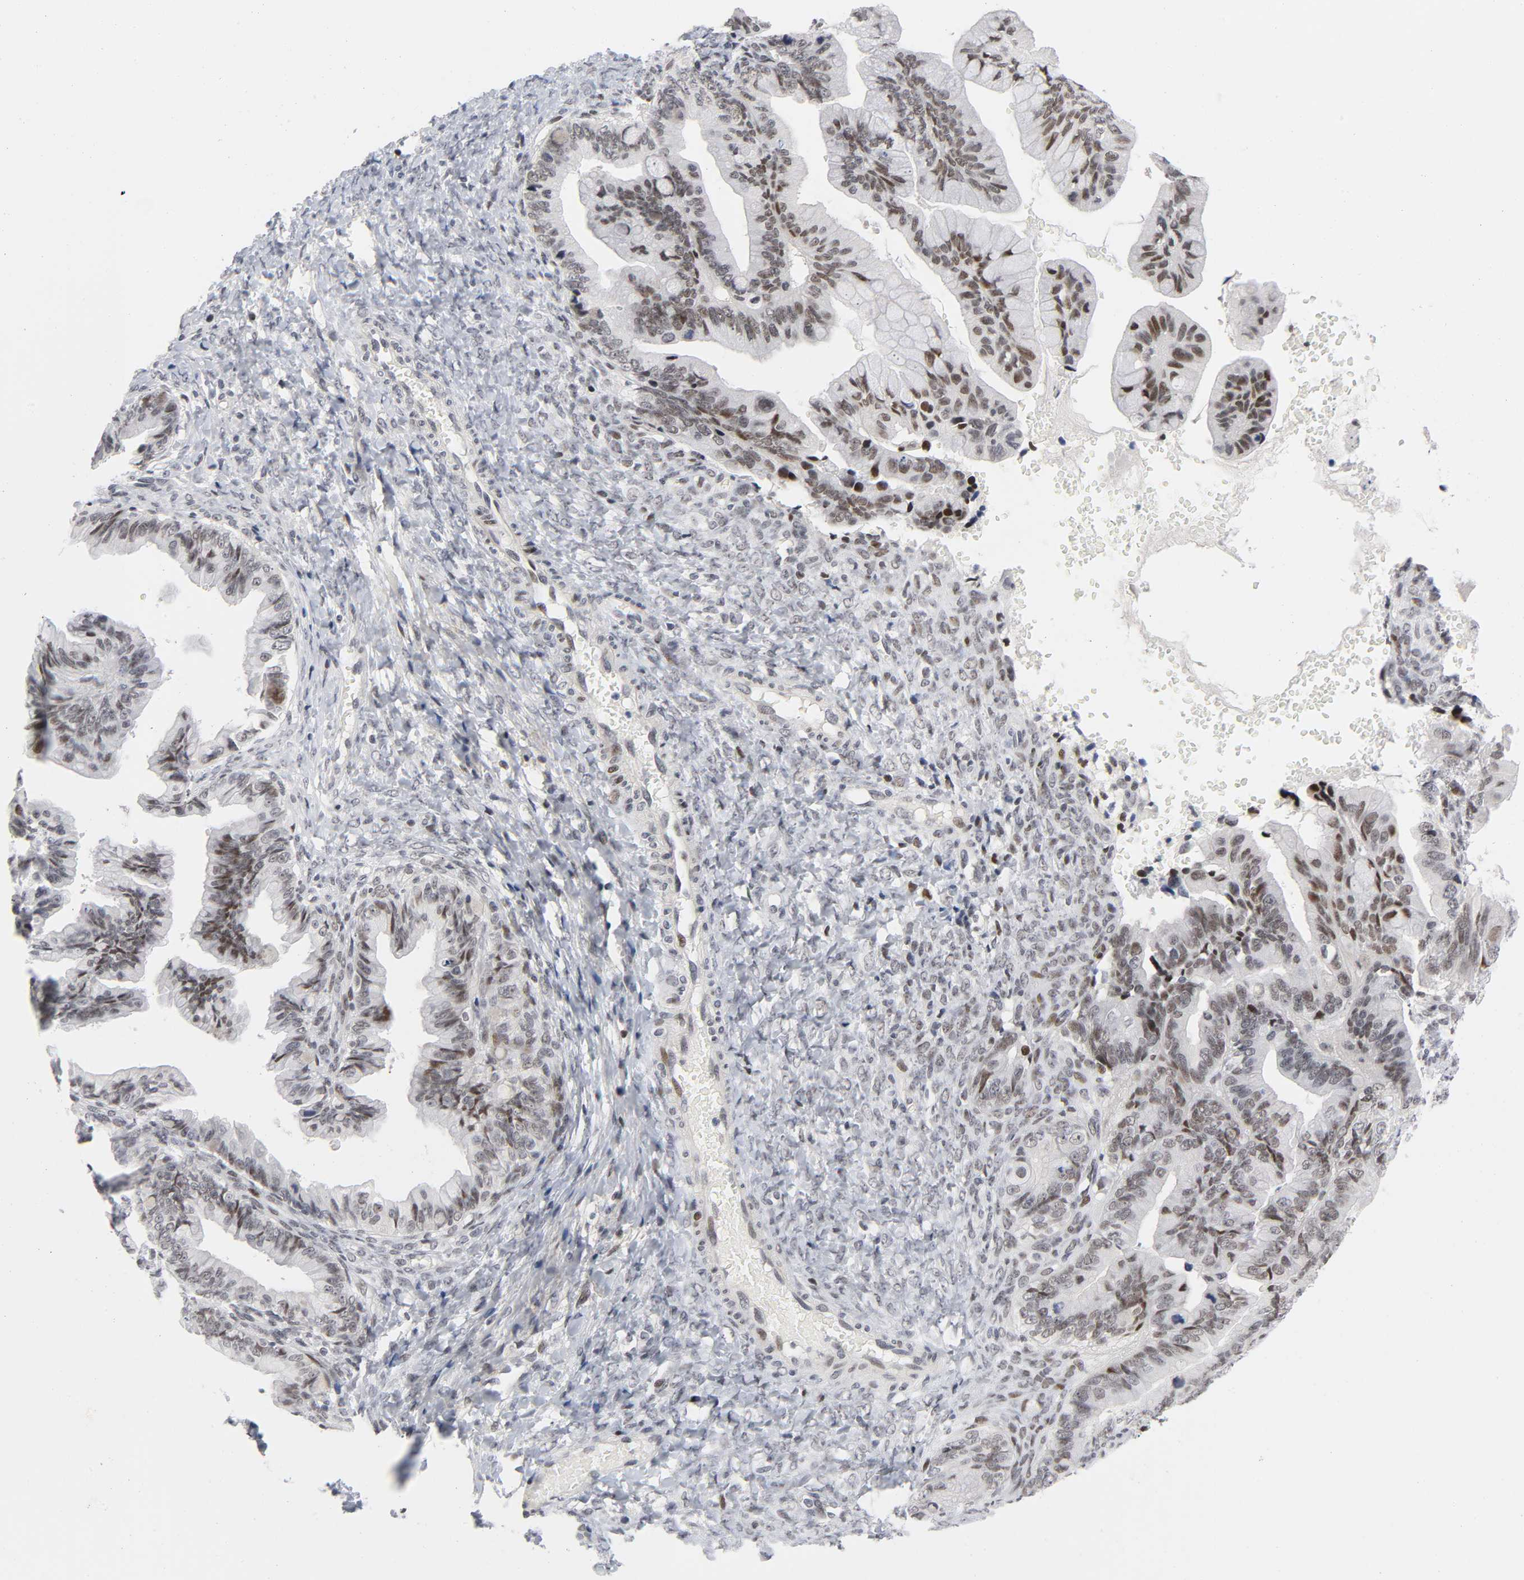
{"staining": {"intensity": "moderate", "quantity": ">75%", "location": "nuclear"}, "tissue": "ovarian cancer", "cell_type": "Tumor cells", "image_type": "cancer", "snomed": [{"axis": "morphology", "description": "Cystadenocarcinoma, mucinous, NOS"}, {"axis": "topography", "description": "Ovary"}], "caption": "Protein expression analysis of mucinous cystadenocarcinoma (ovarian) exhibits moderate nuclear staining in approximately >75% of tumor cells.", "gene": "DIDO1", "patient": {"sex": "female", "age": 36}}